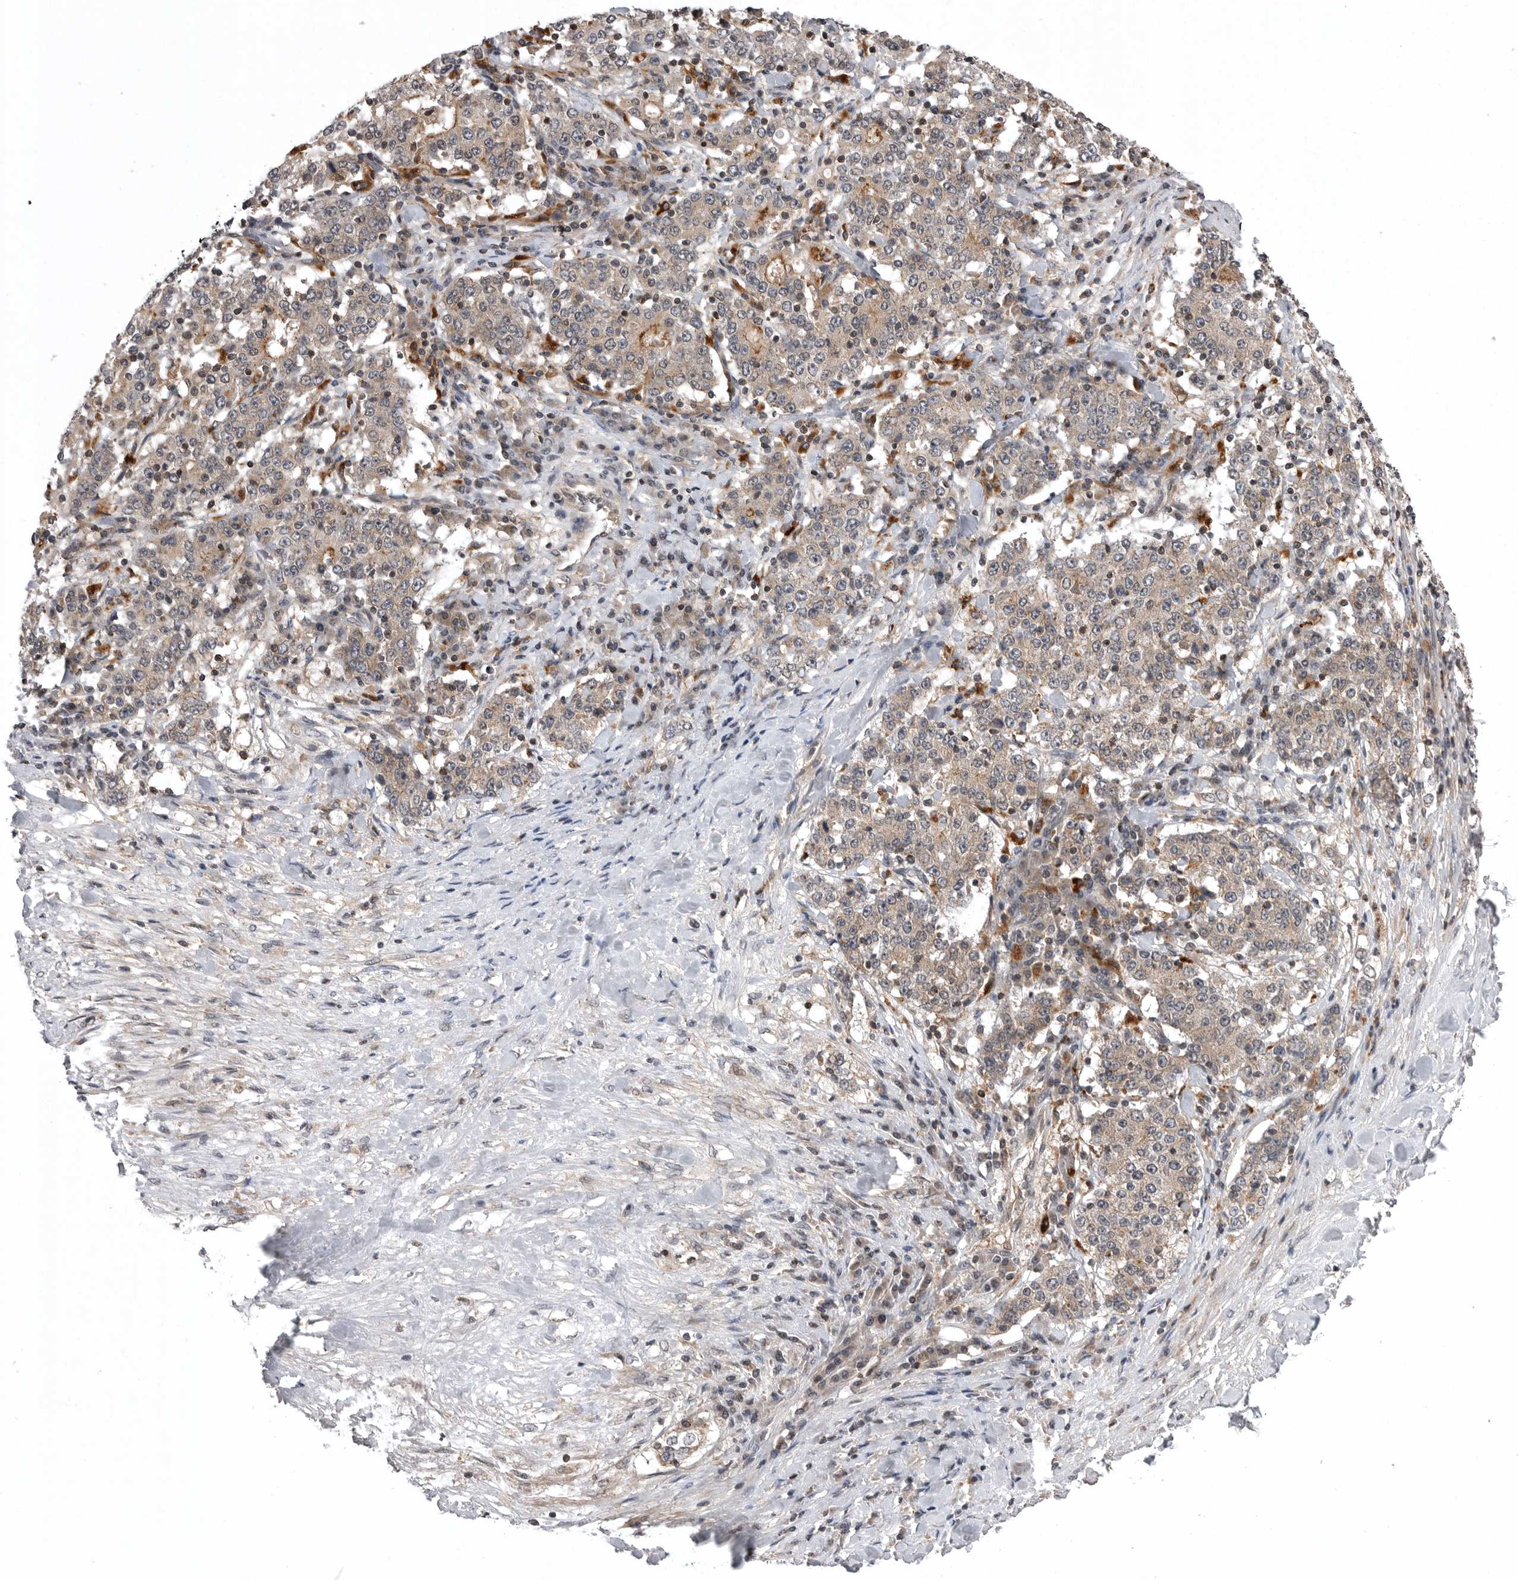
{"staining": {"intensity": "moderate", "quantity": "25%-75%", "location": "cytoplasmic/membranous"}, "tissue": "stomach cancer", "cell_type": "Tumor cells", "image_type": "cancer", "snomed": [{"axis": "morphology", "description": "Adenocarcinoma, NOS"}, {"axis": "topography", "description": "Stomach"}], "caption": "A histopathology image of human adenocarcinoma (stomach) stained for a protein shows moderate cytoplasmic/membranous brown staining in tumor cells.", "gene": "AOAH", "patient": {"sex": "male", "age": 59}}